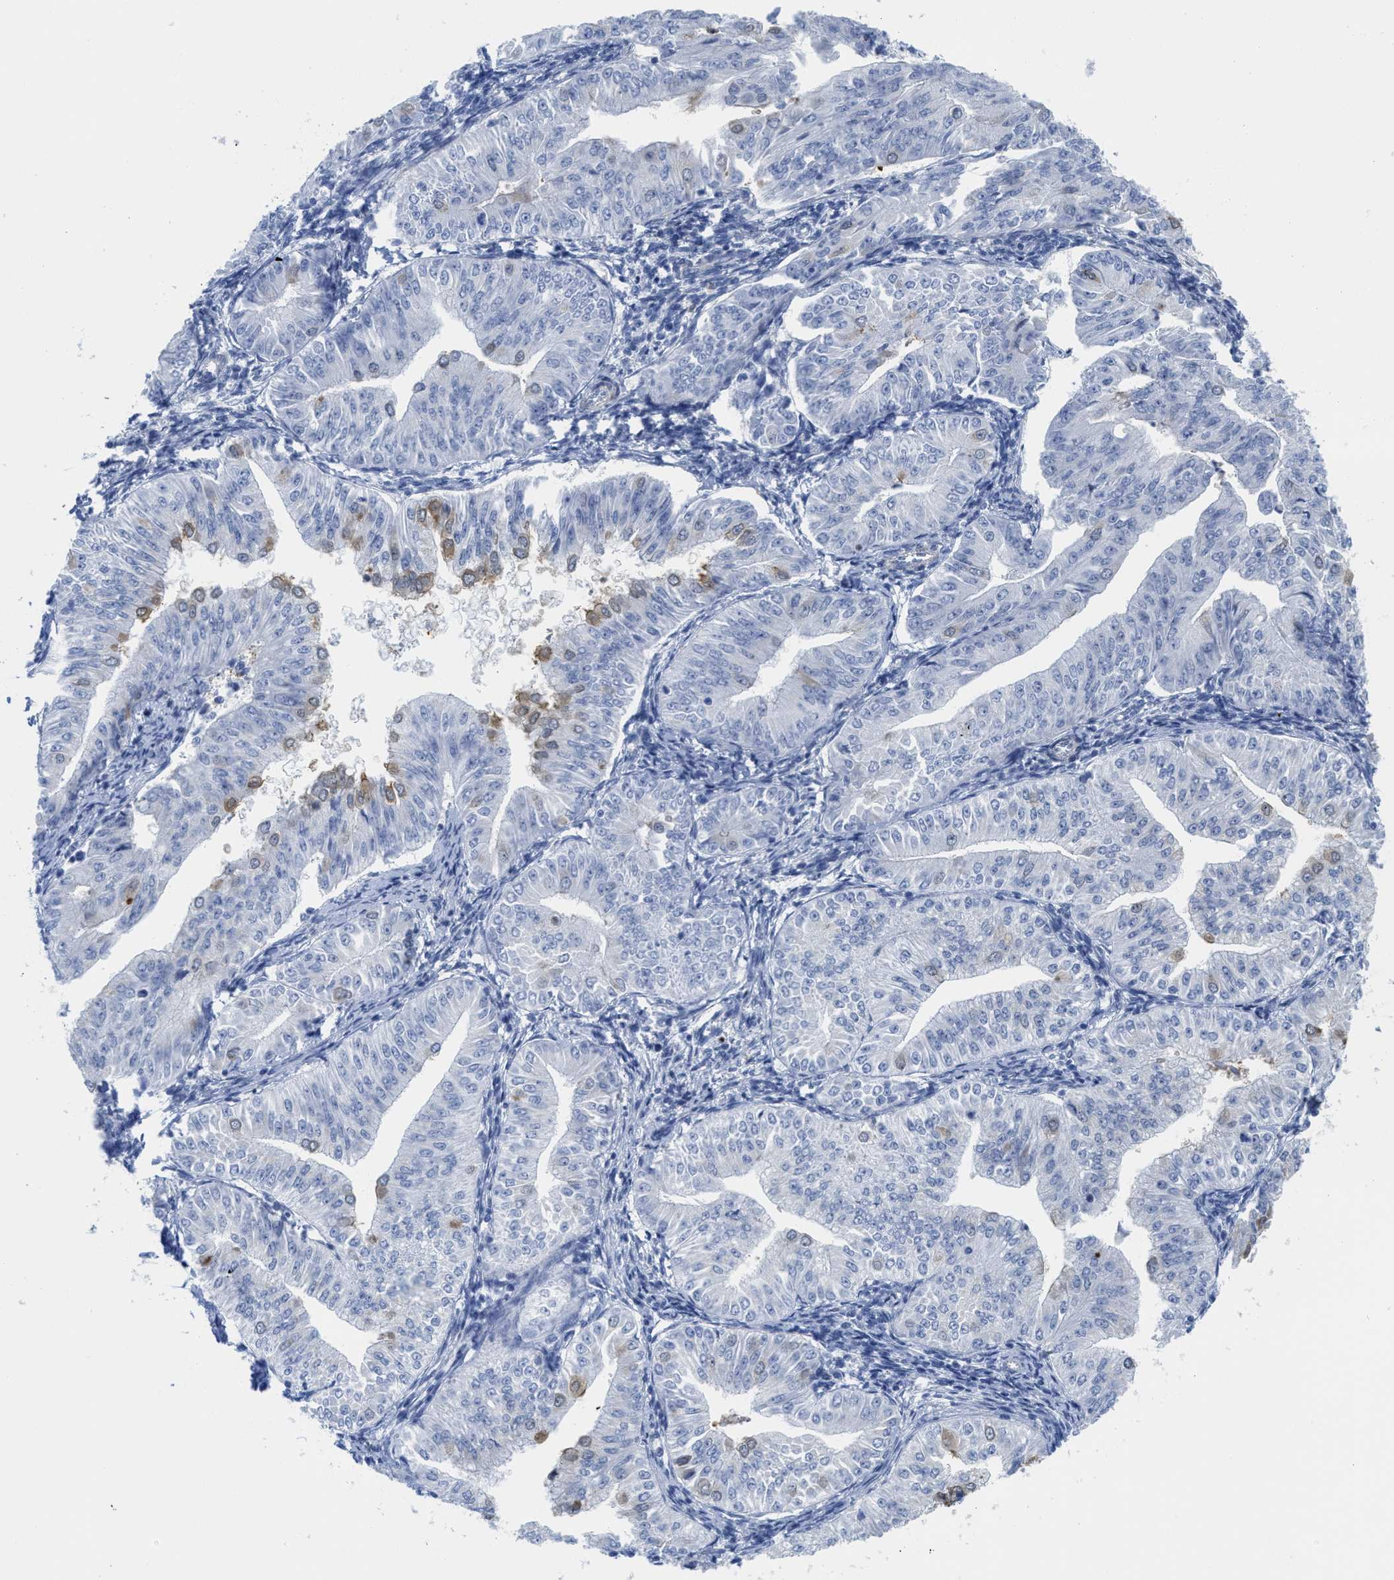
{"staining": {"intensity": "moderate", "quantity": "<25%", "location": "cytoplasmic/membranous"}, "tissue": "endometrial cancer", "cell_type": "Tumor cells", "image_type": "cancer", "snomed": [{"axis": "morphology", "description": "Normal tissue, NOS"}, {"axis": "morphology", "description": "Adenocarcinoma, NOS"}, {"axis": "topography", "description": "Endometrium"}], "caption": "Tumor cells show low levels of moderate cytoplasmic/membranous expression in about <25% of cells in human endometrial cancer. (Brightfield microscopy of DAB IHC at high magnification).", "gene": "TUB", "patient": {"sex": "female", "age": 53}}